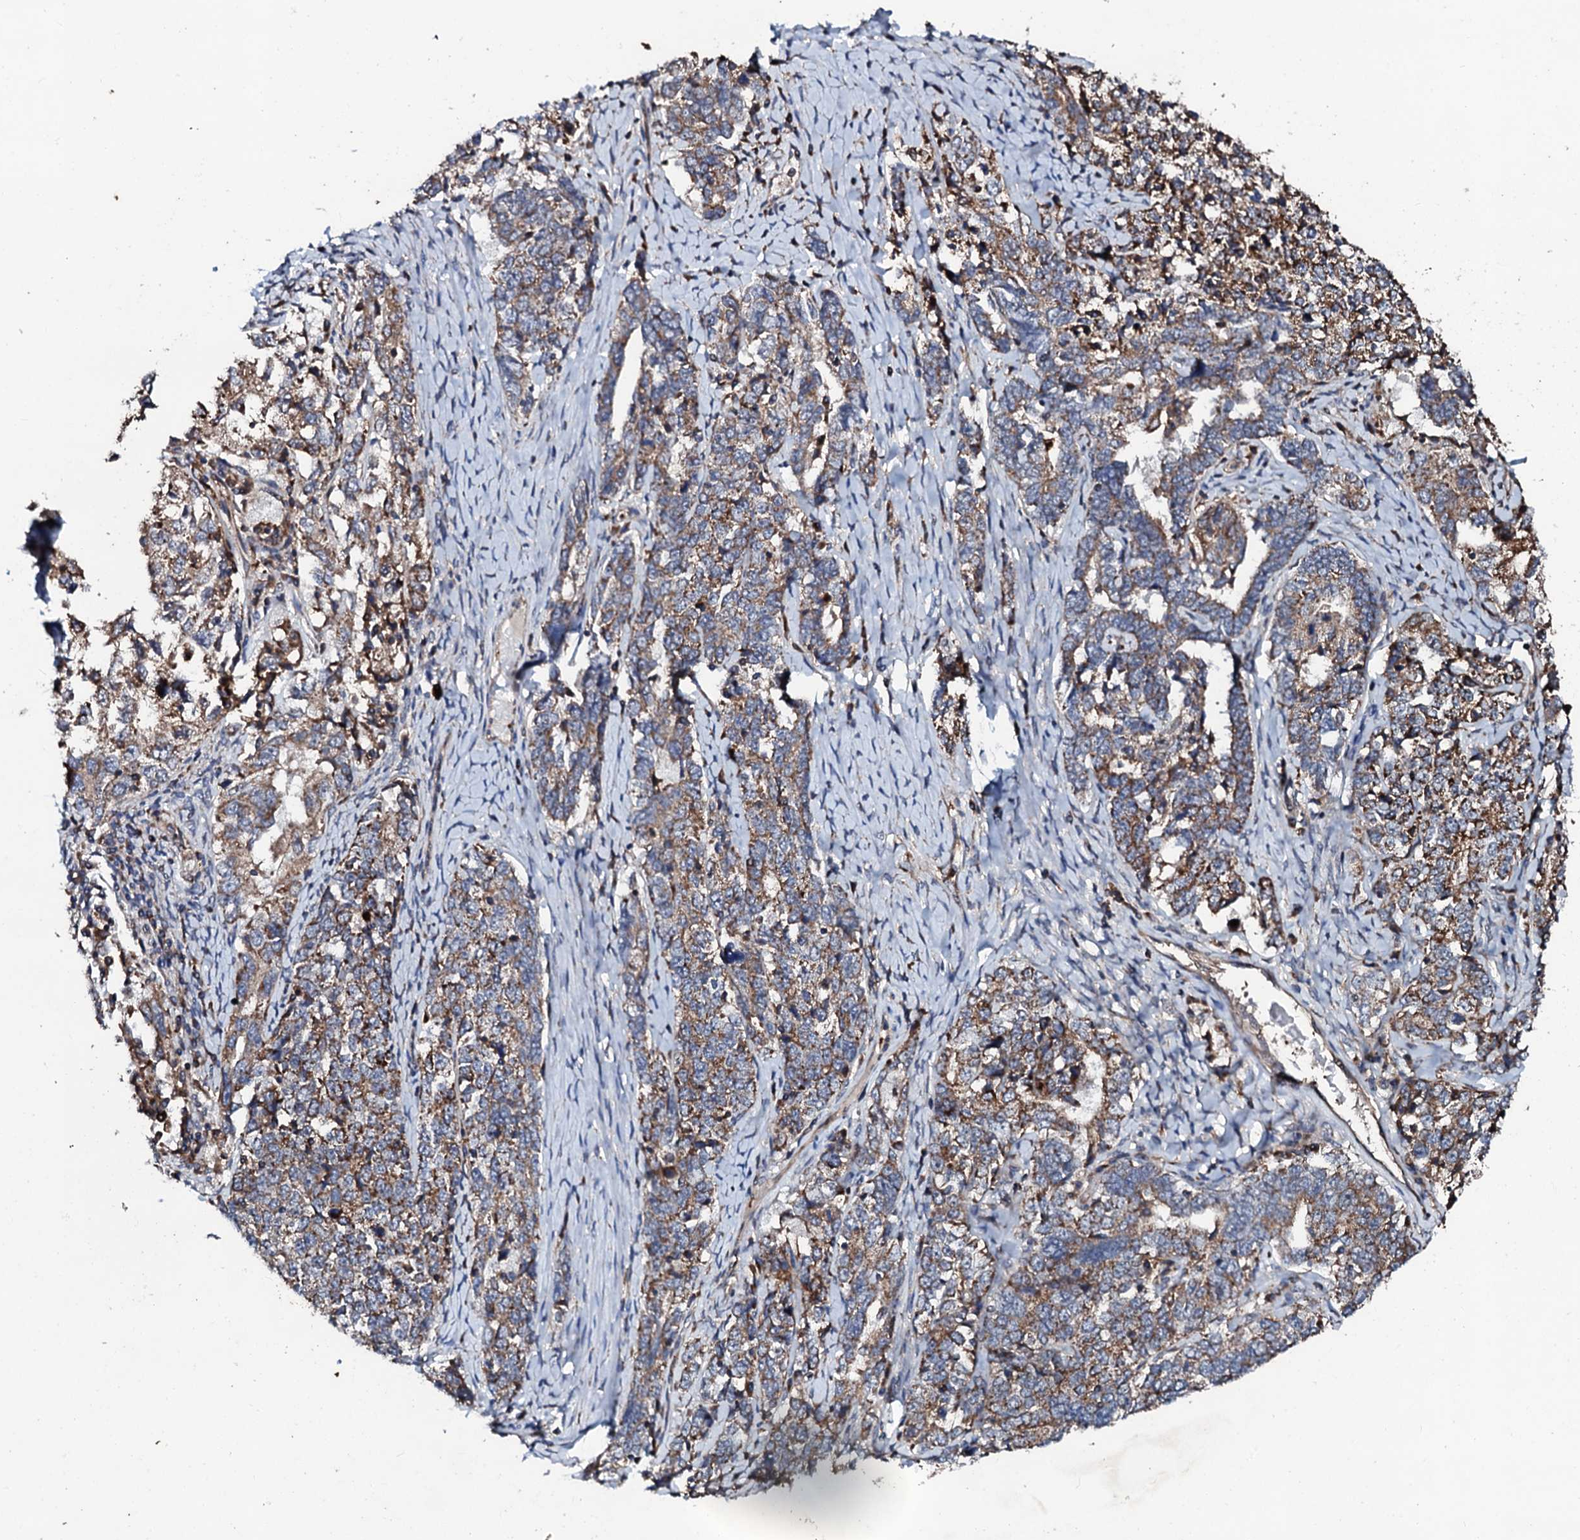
{"staining": {"intensity": "moderate", "quantity": ">75%", "location": "cytoplasmic/membranous"}, "tissue": "ovarian cancer", "cell_type": "Tumor cells", "image_type": "cancer", "snomed": [{"axis": "morphology", "description": "Carcinoma, endometroid"}, {"axis": "topography", "description": "Ovary"}], "caption": "Moderate cytoplasmic/membranous positivity is seen in approximately >75% of tumor cells in endometroid carcinoma (ovarian). The staining was performed using DAB, with brown indicating positive protein expression. Nuclei are stained blue with hematoxylin.", "gene": "SDHAF2", "patient": {"sex": "female", "age": 62}}